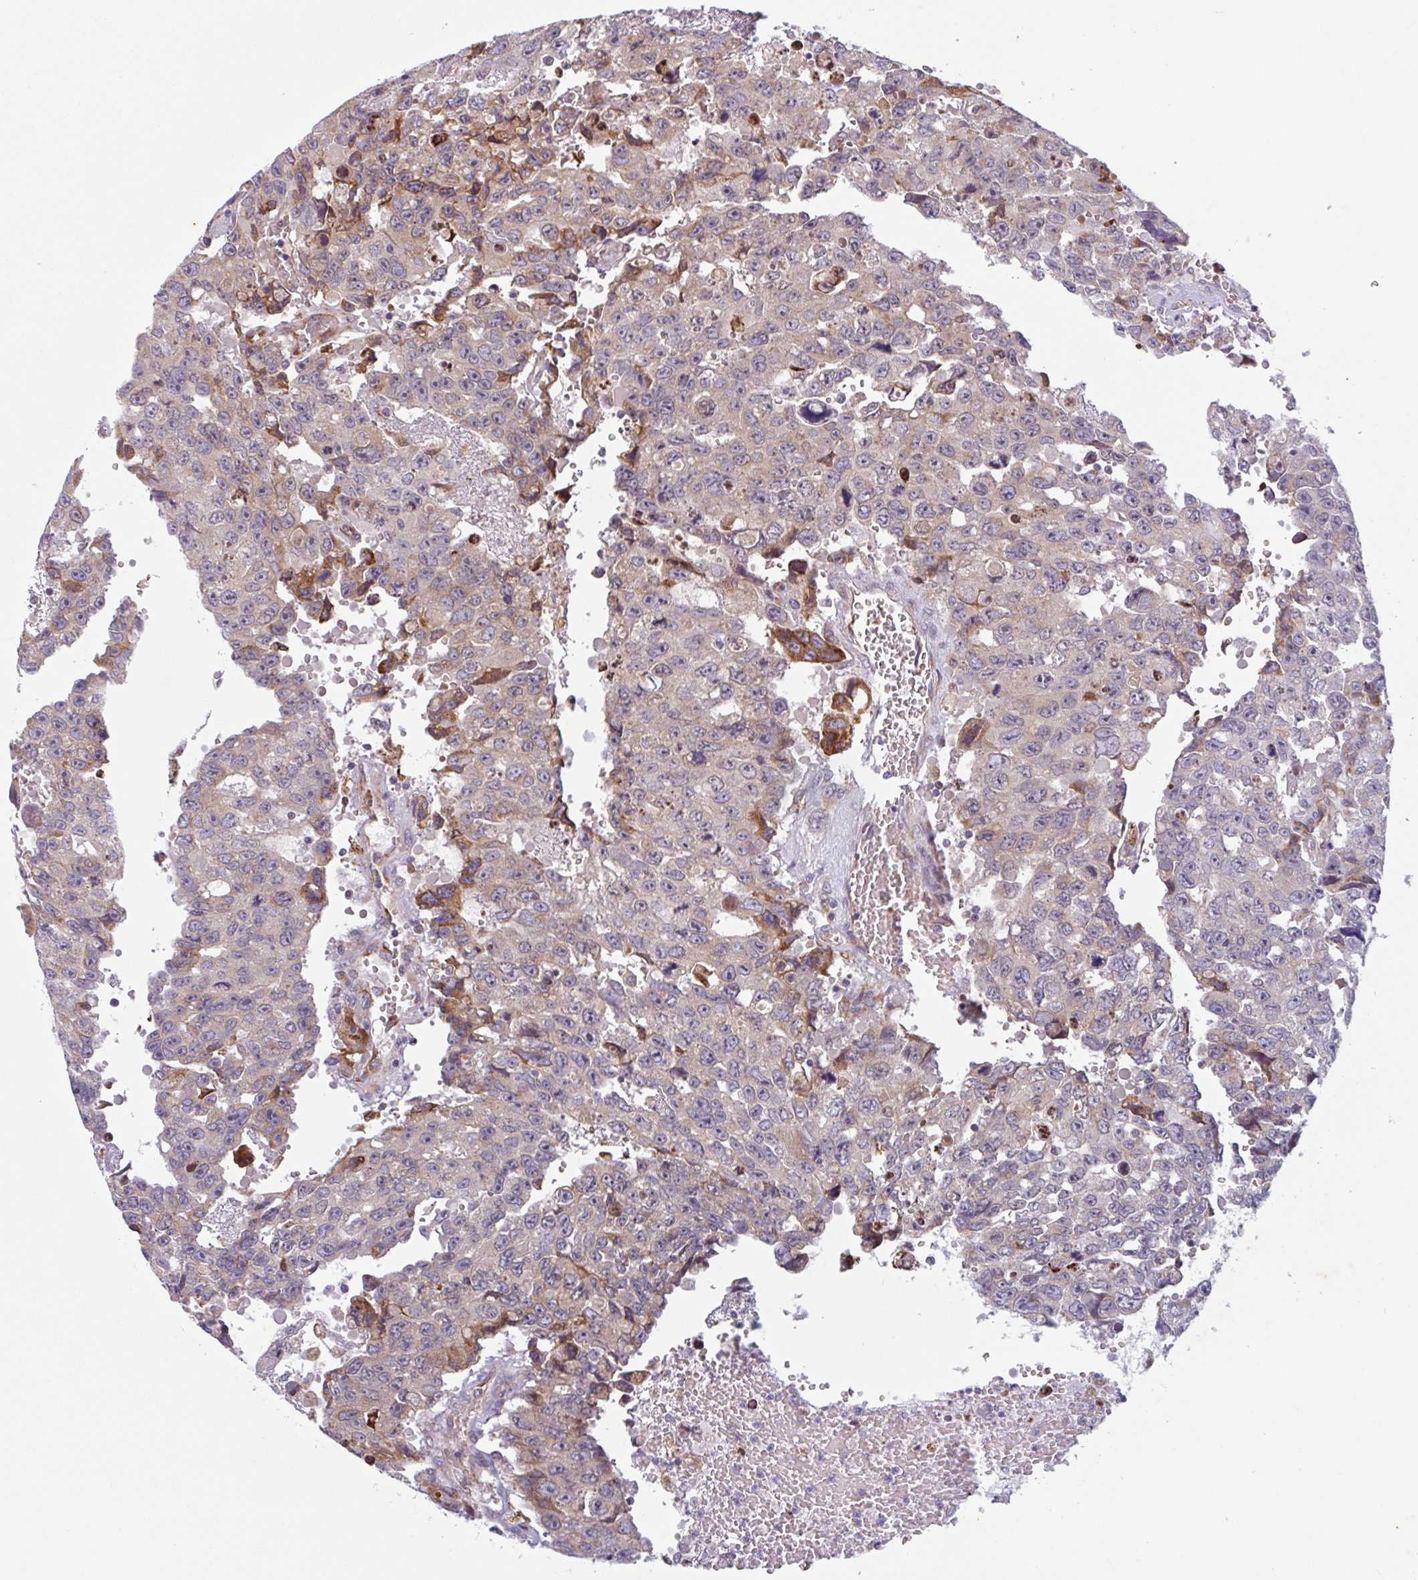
{"staining": {"intensity": "moderate", "quantity": "25%-75%", "location": "cytoplasmic/membranous"}, "tissue": "testis cancer", "cell_type": "Tumor cells", "image_type": "cancer", "snomed": [{"axis": "morphology", "description": "Seminoma, NOS"}, {"axis": "topography", "description": "Testis"}], "caption": "Immunohistochemical staining of human seminoma (testis) exhibits moderate cytoplasmic/membranous protein positivity in about 25%-75% of tumor cells. (DAB = brown stain, brightfield microscopy at high magnification).", "gene": "RIT1", "patient": {"sex": "male", "age": 26}}